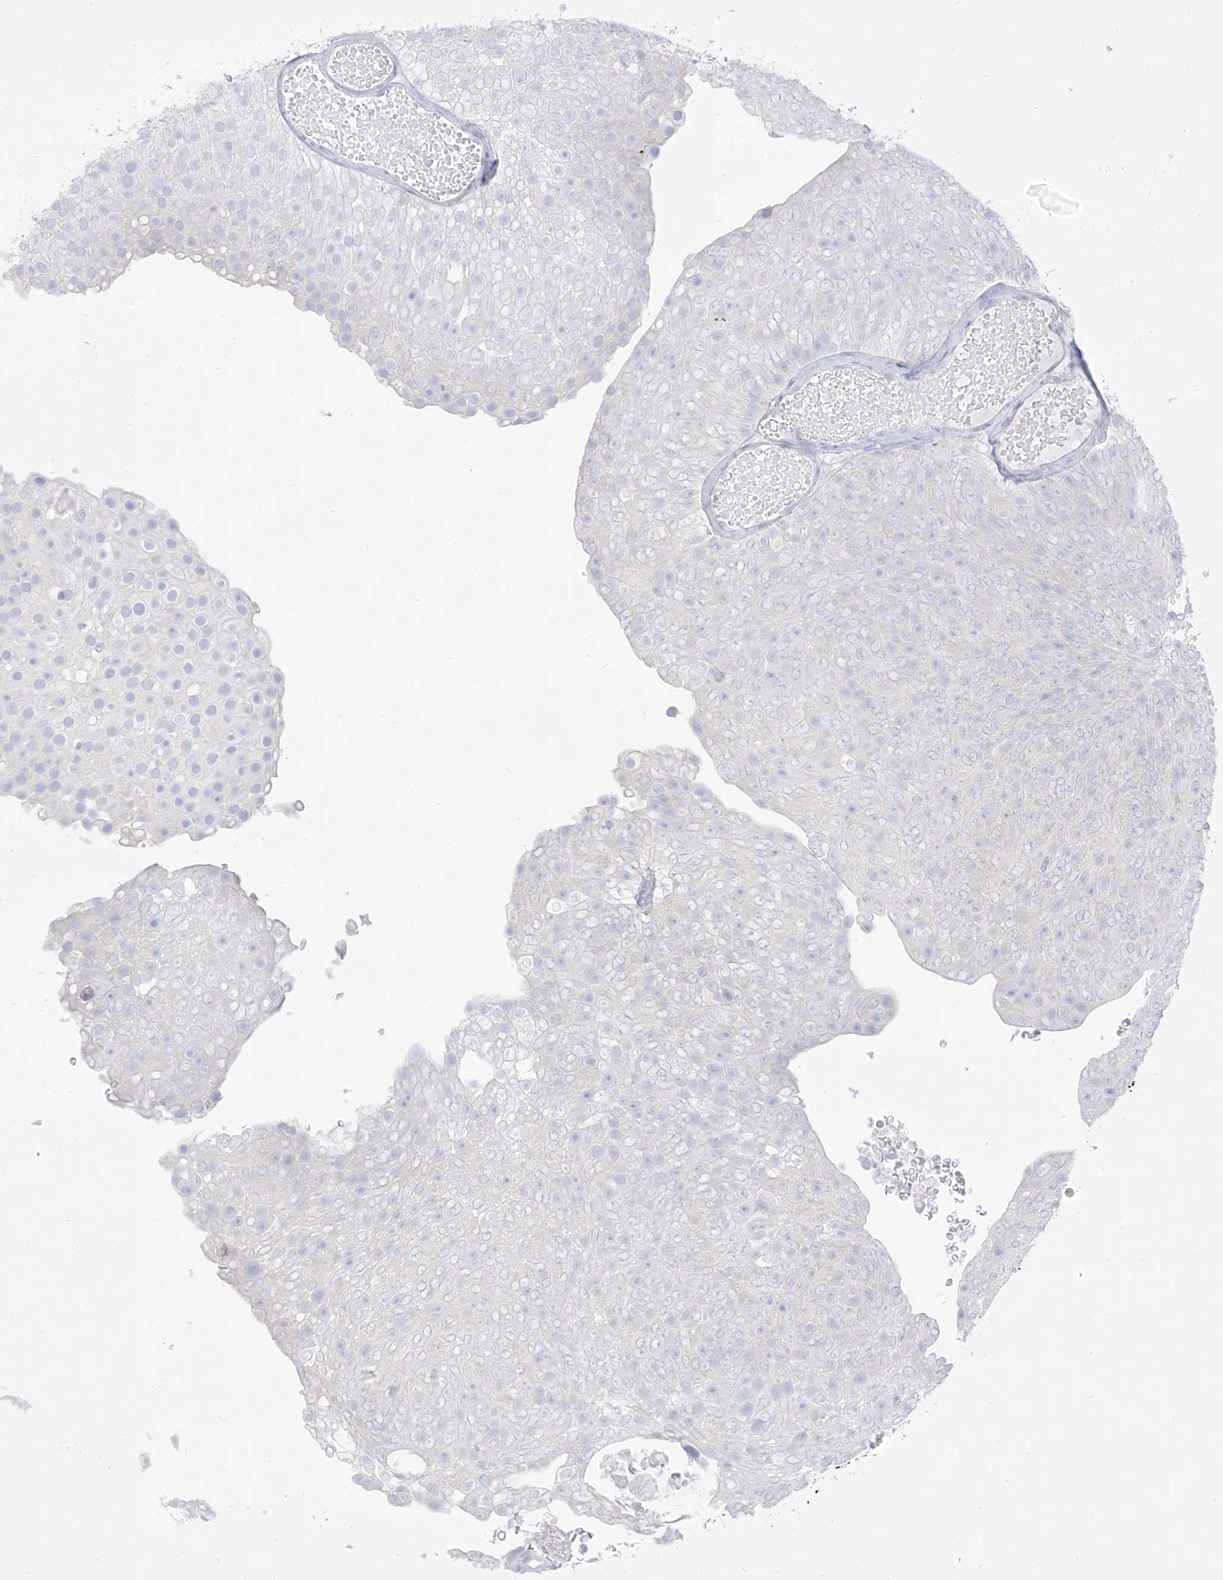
{"staining": {"intensity": "negative", "quantity": "none", "location": "none"}, "tissue": "urothelial cancer", "cell_type": "Tumor cells", "image_type": "cancer", "snomed": [{"axis": "morphology", "description": "Urothelial carcinoma, Low grade"}, {"axis": "topography", "description": "Urinary bladder"}], "caption": "An image of urothelial cancer stained for a protein displays no brown staining in tumor cells.", "gene": "ARHGEF40", "patient": {"sex": "male", "age": 78}}